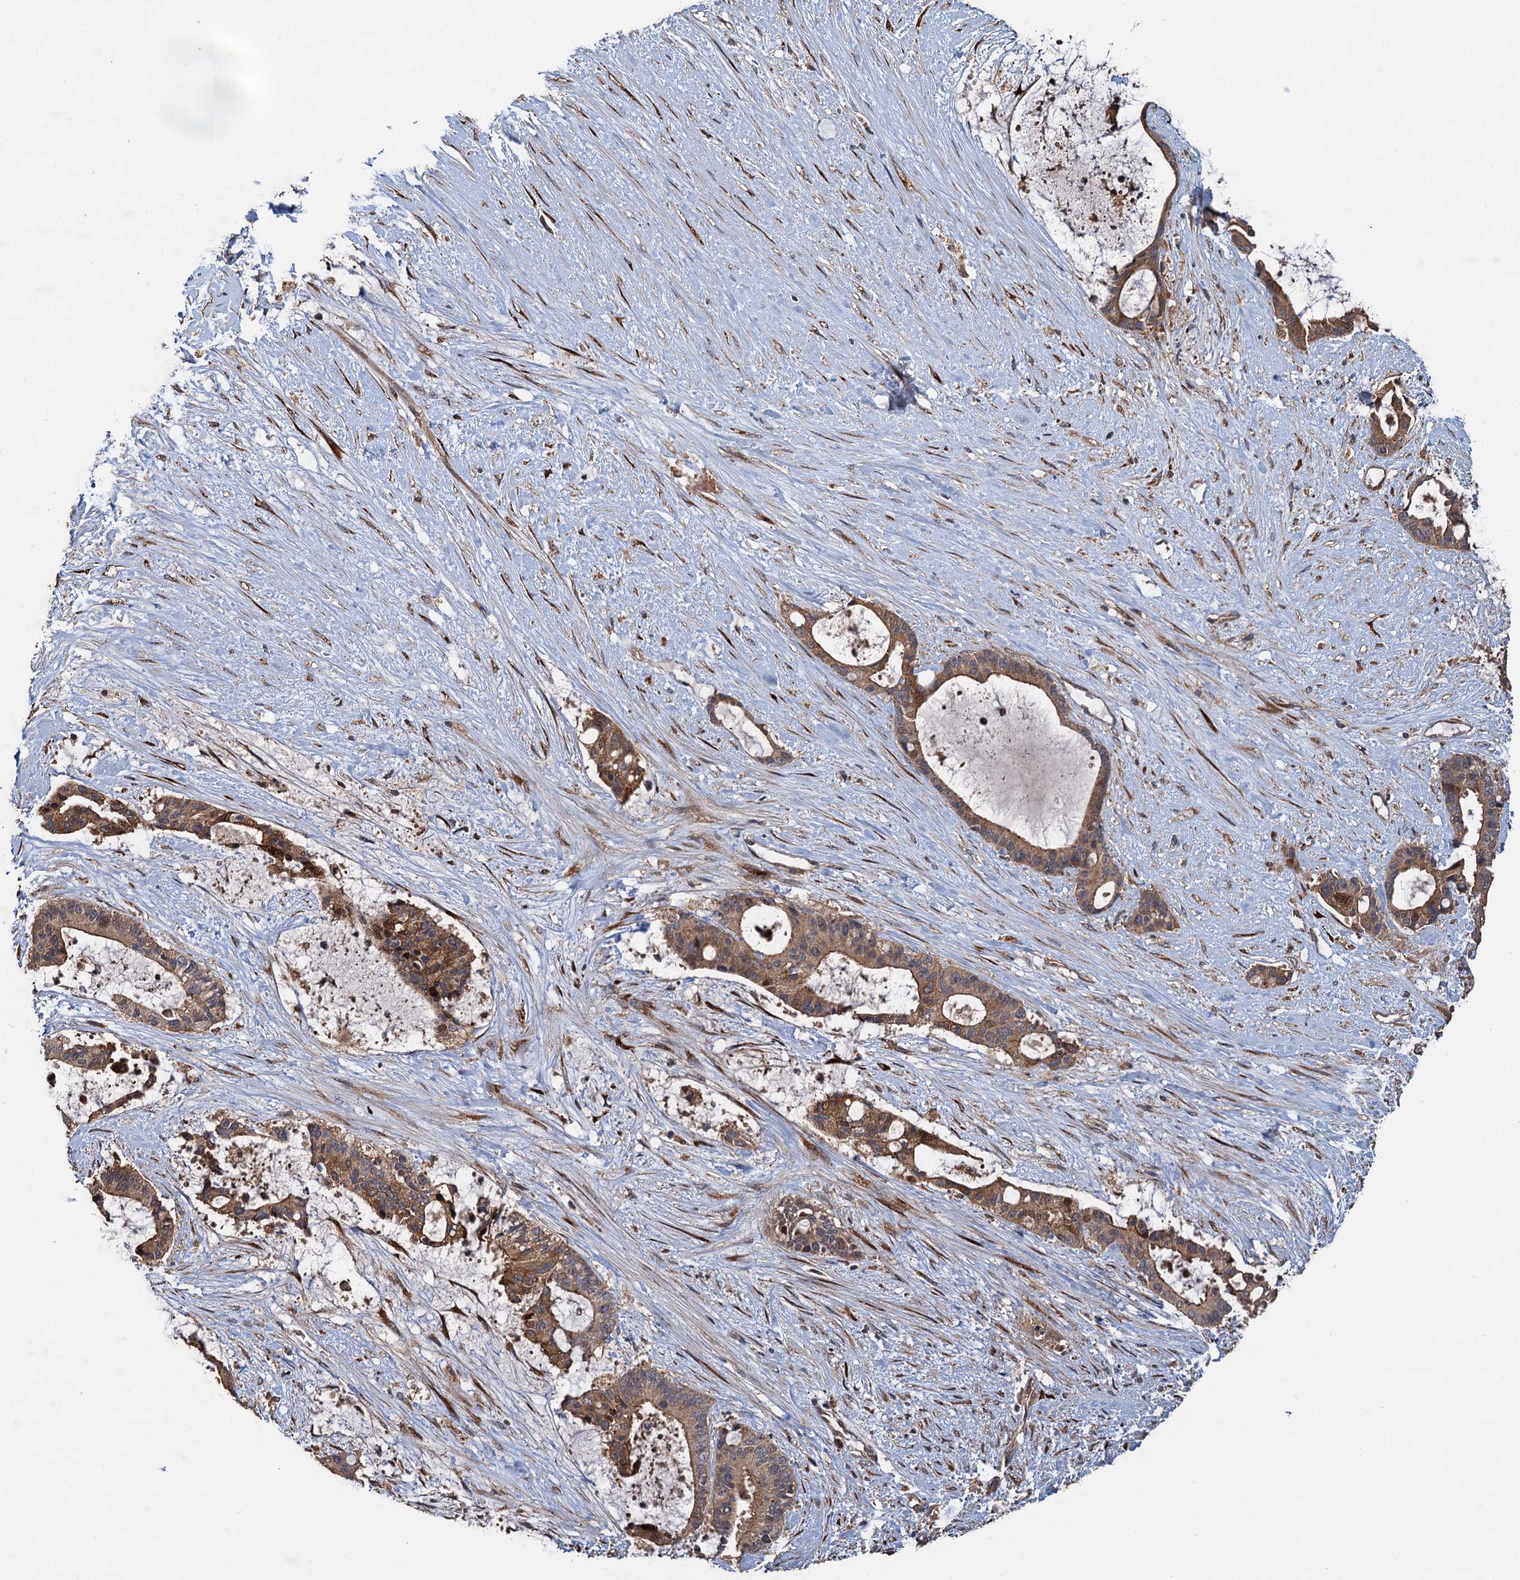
{"staining": {"intensity": "moderate", "quantity": ">75%", "location": "cytoplasmic/membranous"}, "tissue": "liver cancer", "cell_type": "Tumor cells", "image_type": "cancer", "snomed": [{"axis": "morphology", "description": "Normal tissue, NOS"}, {"axis": "morphology", "description": "Cholangiocarcinoma"}, {"axis": "topography", "description": "Liver"}, {"axis": "topography", "description": "Peripheral nerve tissue"}], "caption": "Liver cancer stained for a protein (brown) shows moderate cytoplasmic/membranous positive positivity in about >75% of tumor cells.", "gene": "TMEM39B", "patient": {"sex": "female", "age": 73}}